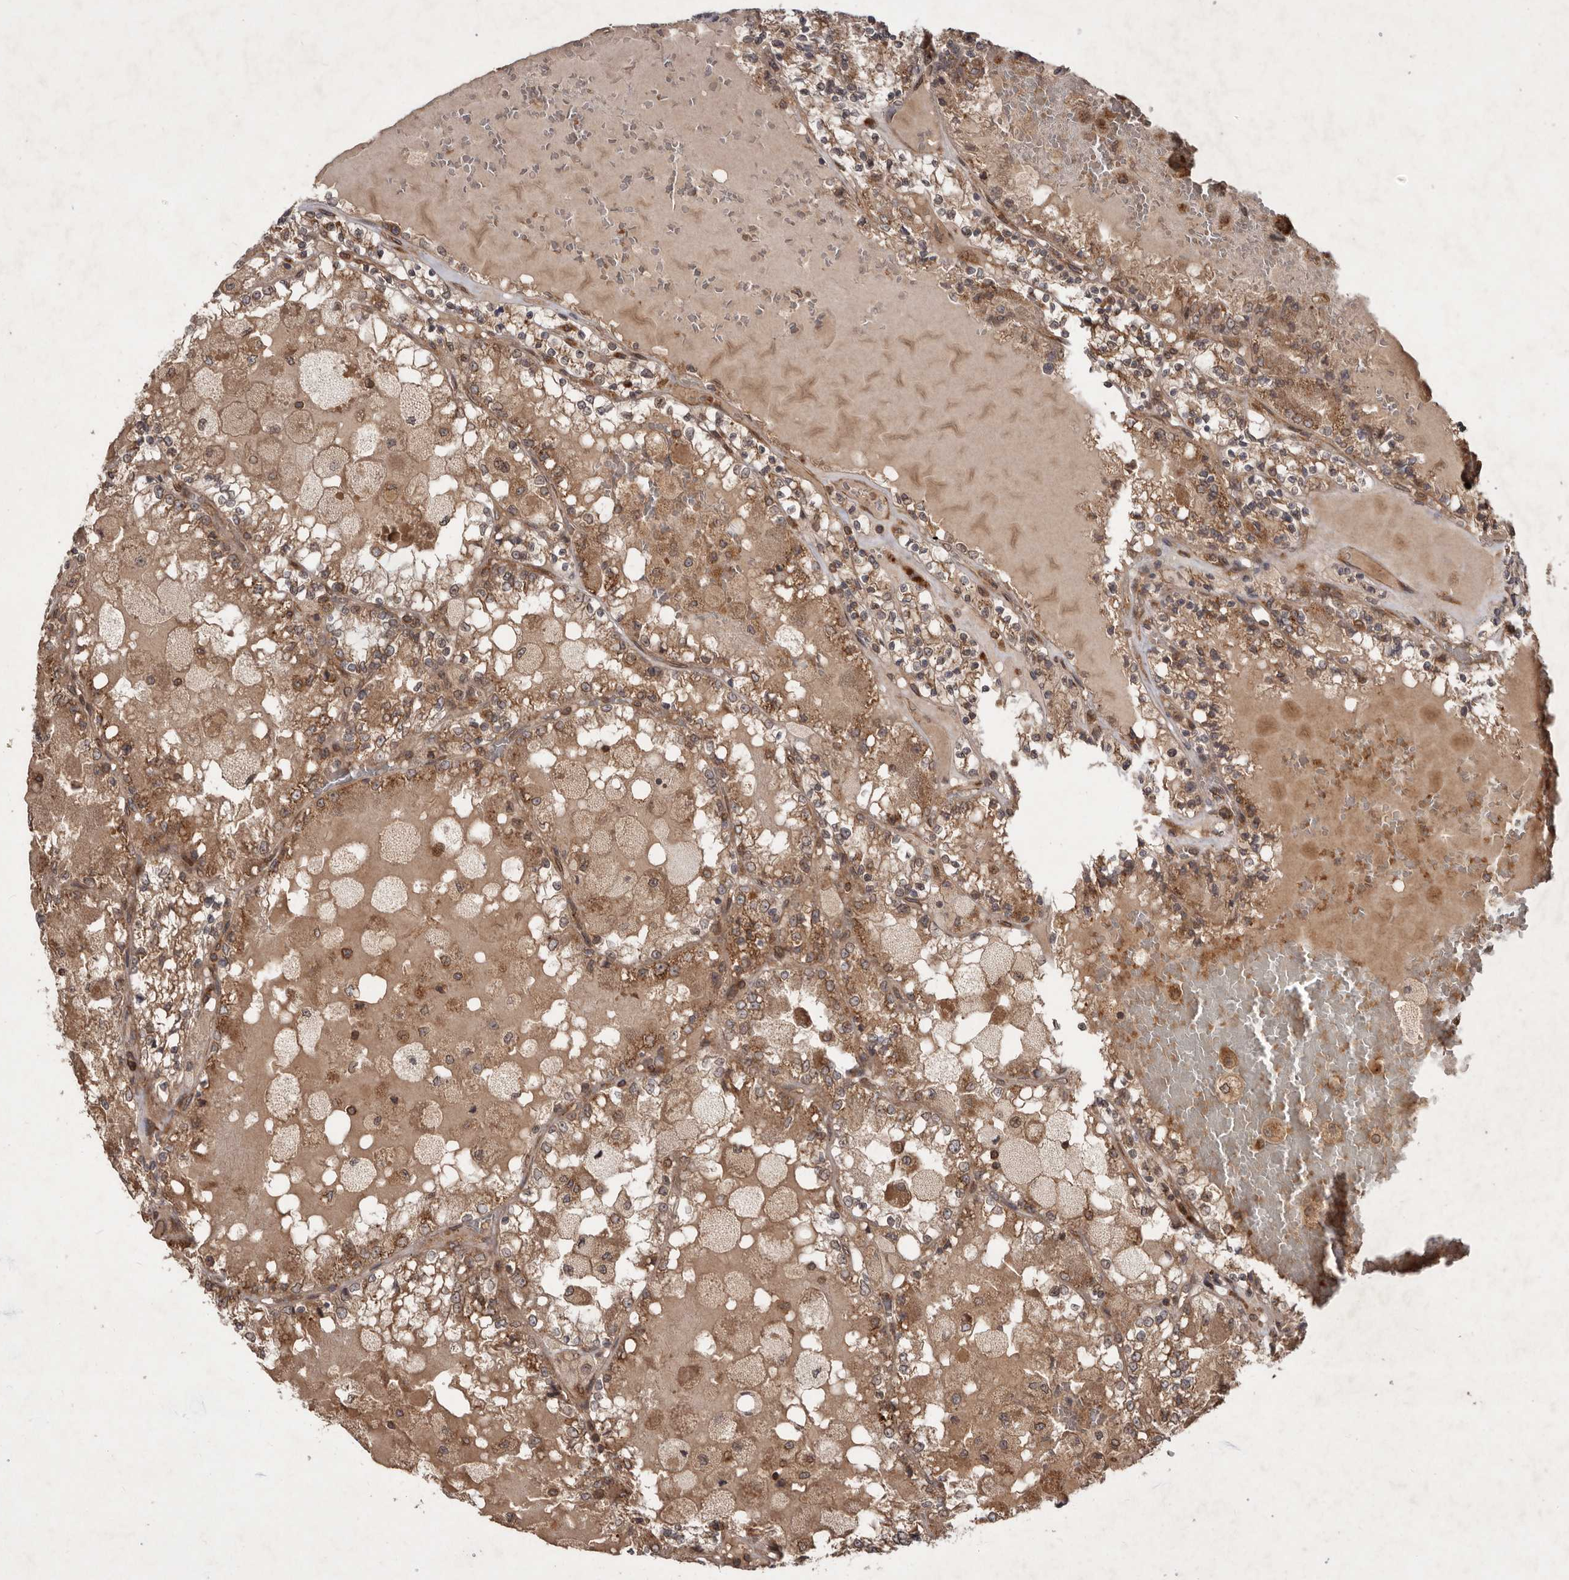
{"staining": {"intensity": "weak", "quantity": "25%-75%", "location": "cytoplasmic/membranous"}, "tissue": "renal cancer", "cell_type": "Tumor cells", "image_type": "cancer", "snomed": [{"axis": "morphology", "description": "Adenocarcinoma, NOS"}, {"axis": "topography", "description": "Kidney"}], "caption": "Immunohistochemistry photomicrograph of renal adenocarcinoma stained for a protein (brown), which displays low levels of weak cytoplasmic/membranous staining in approximately 25%-75% of tumor cells.", "gene": "STK36", "patient": {"sex": "female", "age": 56}}